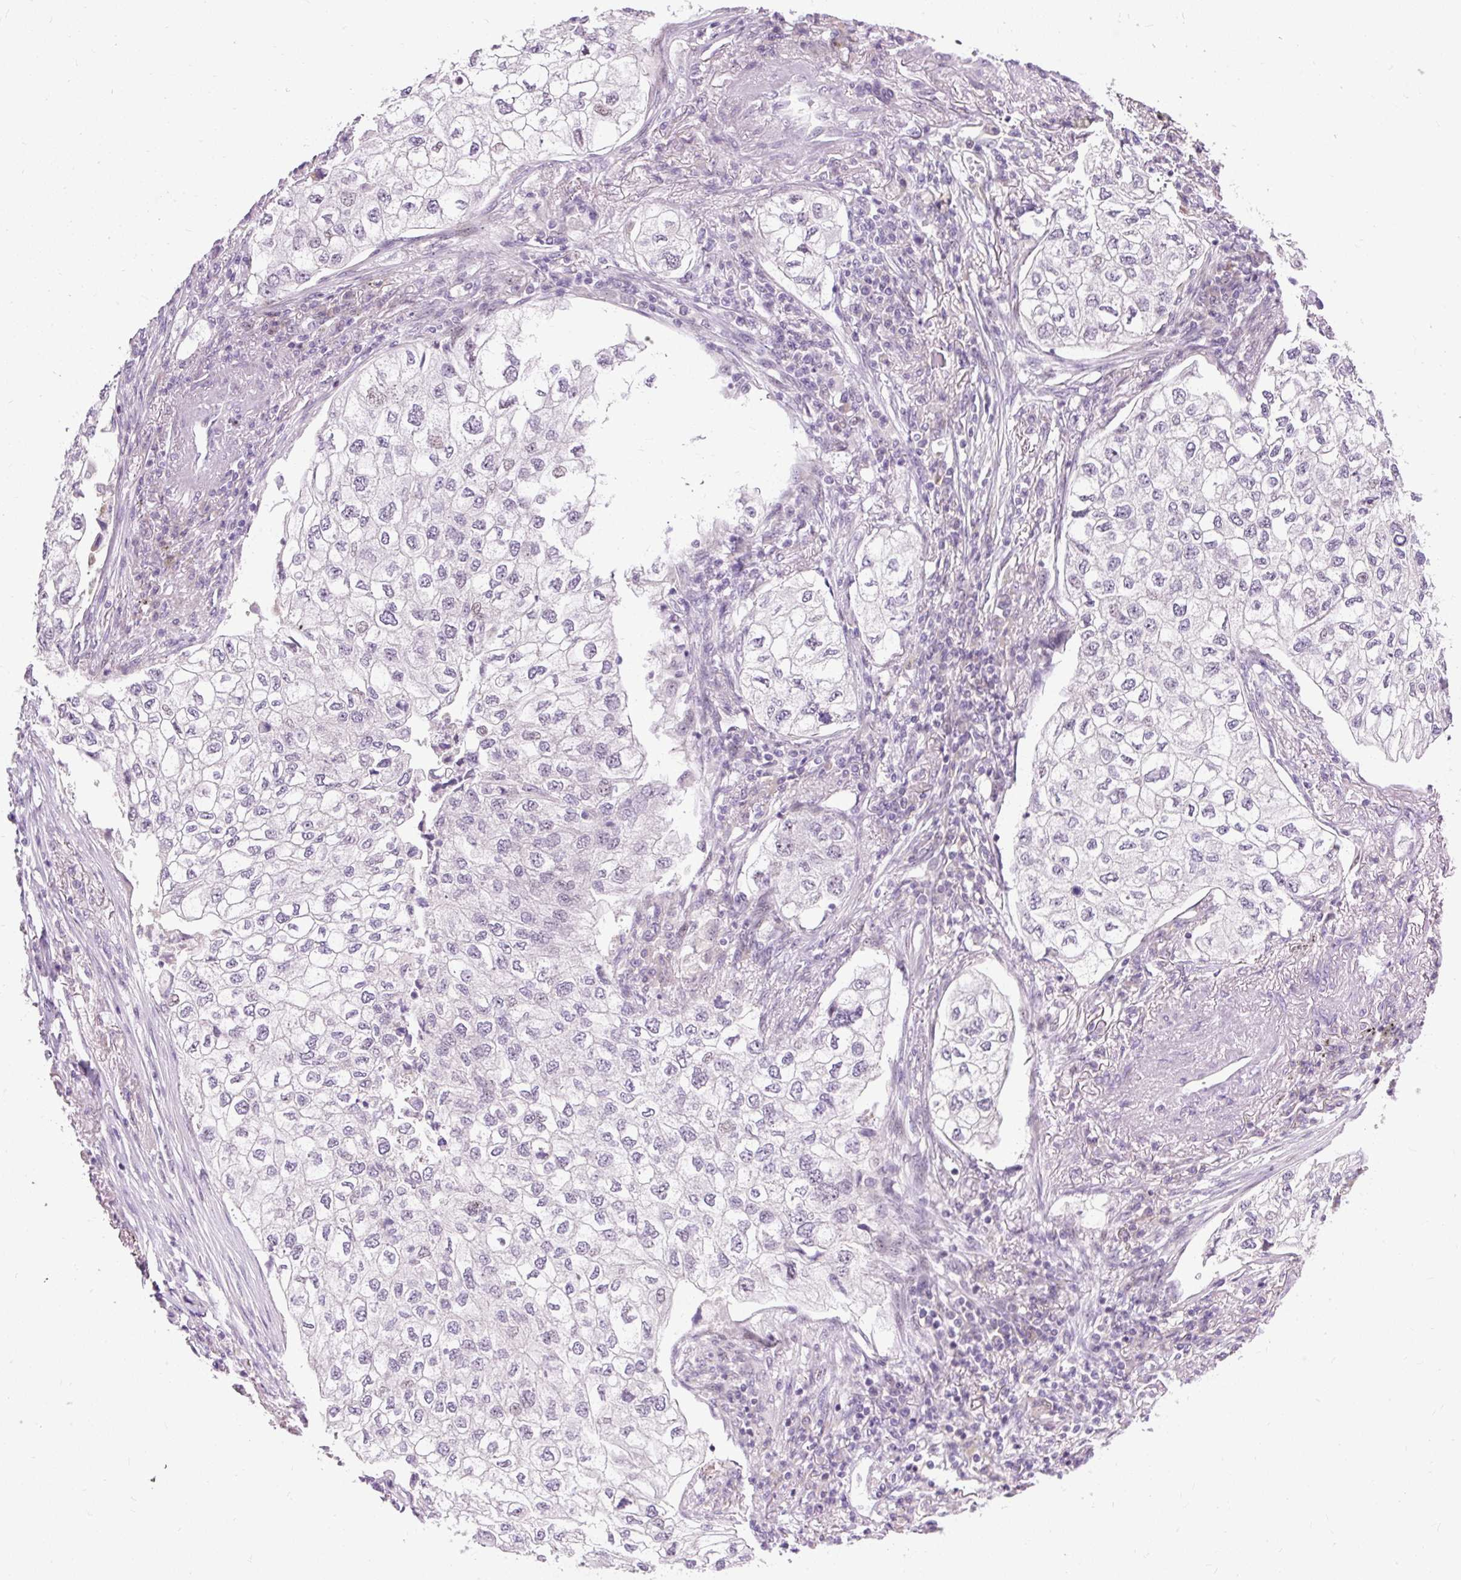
{"staining": {"intensity": "negative", "quantity": "none", "location": "none"}, "tissue": "lung cancer", "cell_type": "Tumor cells", "image_type": "cancer", "snomed": [{"axis": "morphology", "description": "Adenocarcinoma, NOS"}, {"axis": "topography", "description": "Lung"}], "caption": "IHC histopathology image of neoplastic tissue: human lung cancer stained with DAB (3,3'-diaminobenzidine) shows no significant protein staining in tumor cells.", "gene": "ARHGEF18", "patient": {"sex": "male", "age": 63}}